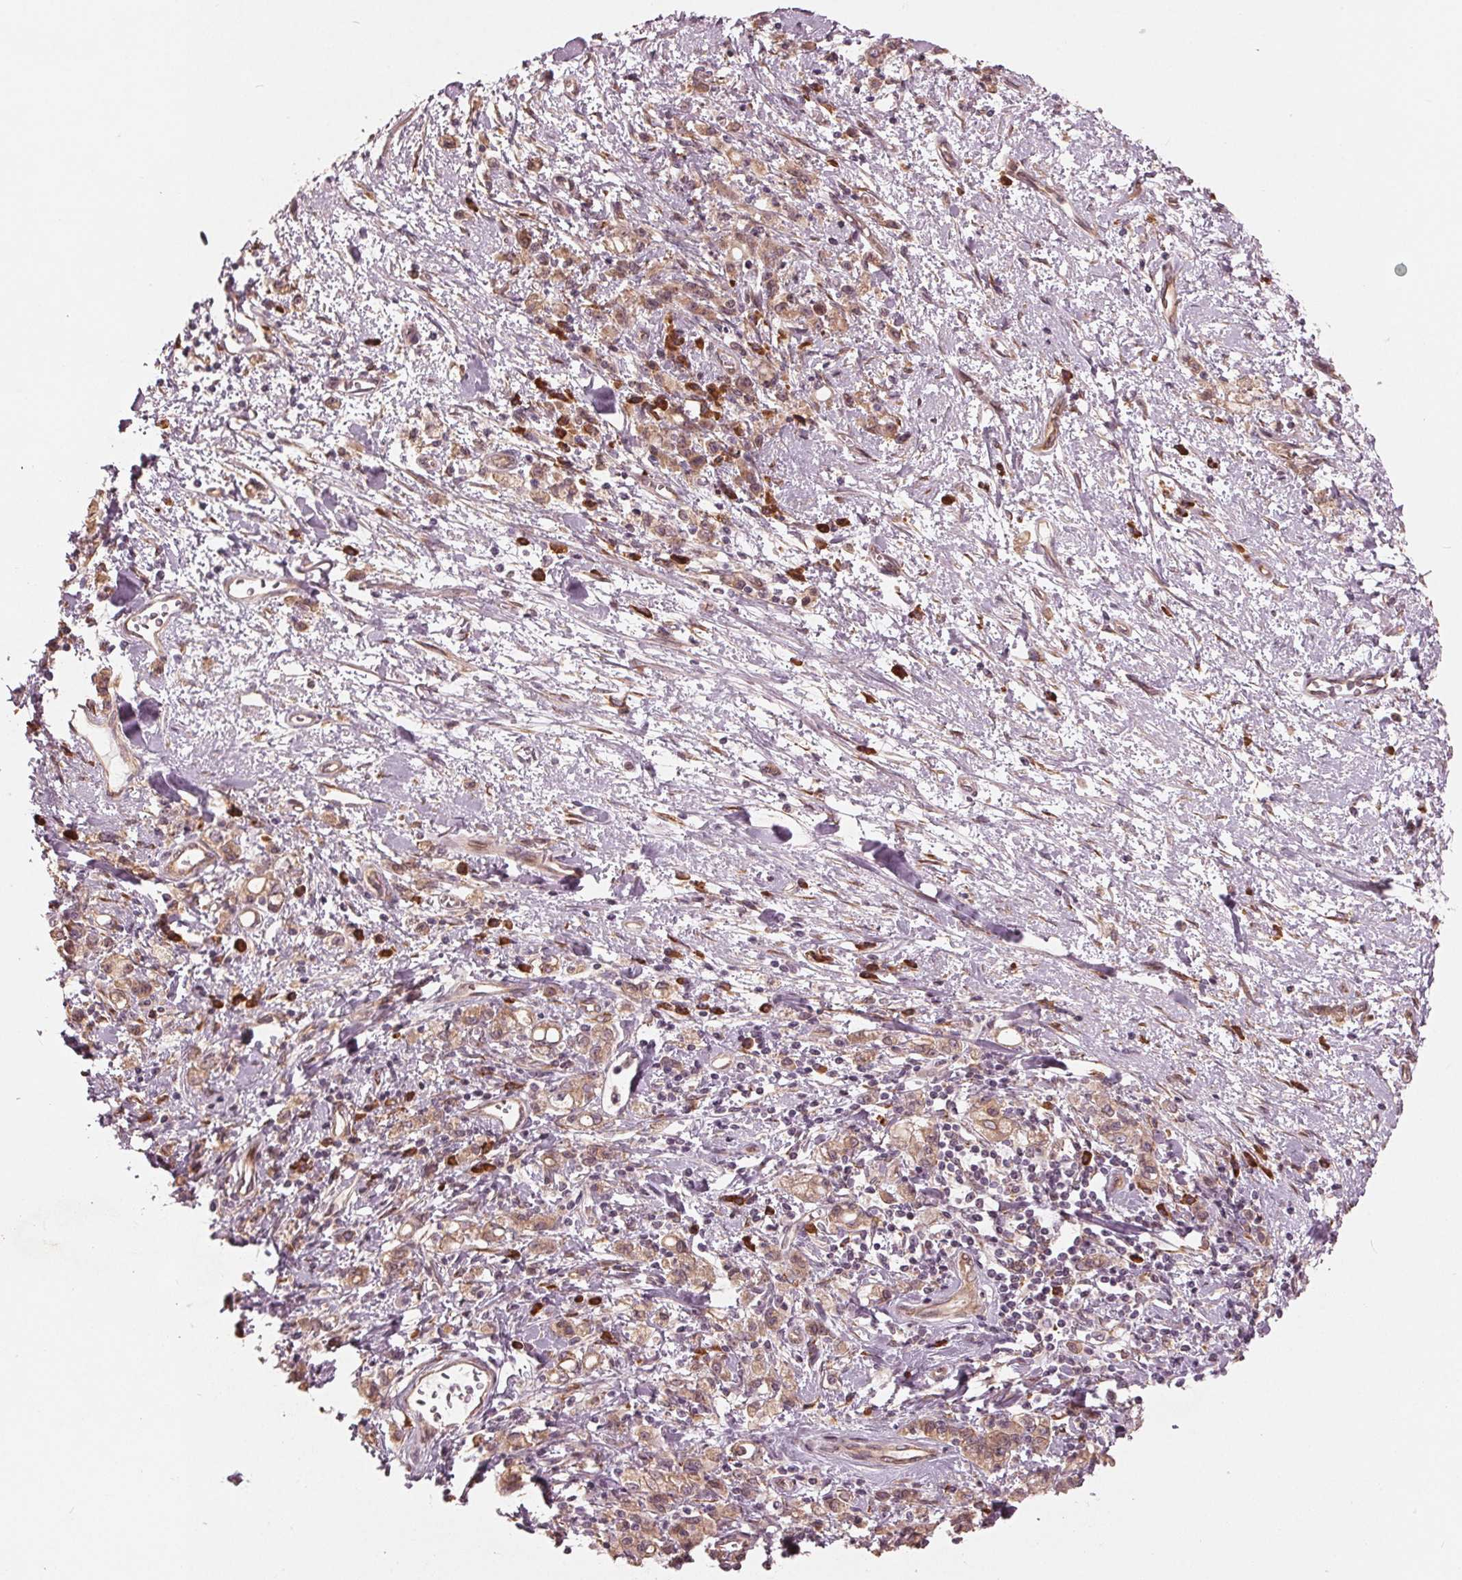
{"staining": {"intensity": "weak", "quantity": ">75%", "location": "cytoplasmic/membranous,nuclear"}, "tissue": "stomach cancer", "cell_type": "Tumor cells", "image_type": "cancer", "snomed": [{"axis": "morphology", "description": "Adenocarcinoma, NOS"}, {"axis": "topography", "description": "Stomach"}], "caption": "The photomicrograph exhibits a brown stain indicating the presence of a protein in the cytoplasmic/membranous and nuclear of tumor cells in stomach cancer (adenocarcinoma). Immunohistochemistry stains the protein in brown and the nuclei are stained blue.", "gene": "CMIP", "patient": {"sex": "male", "age": 77}}